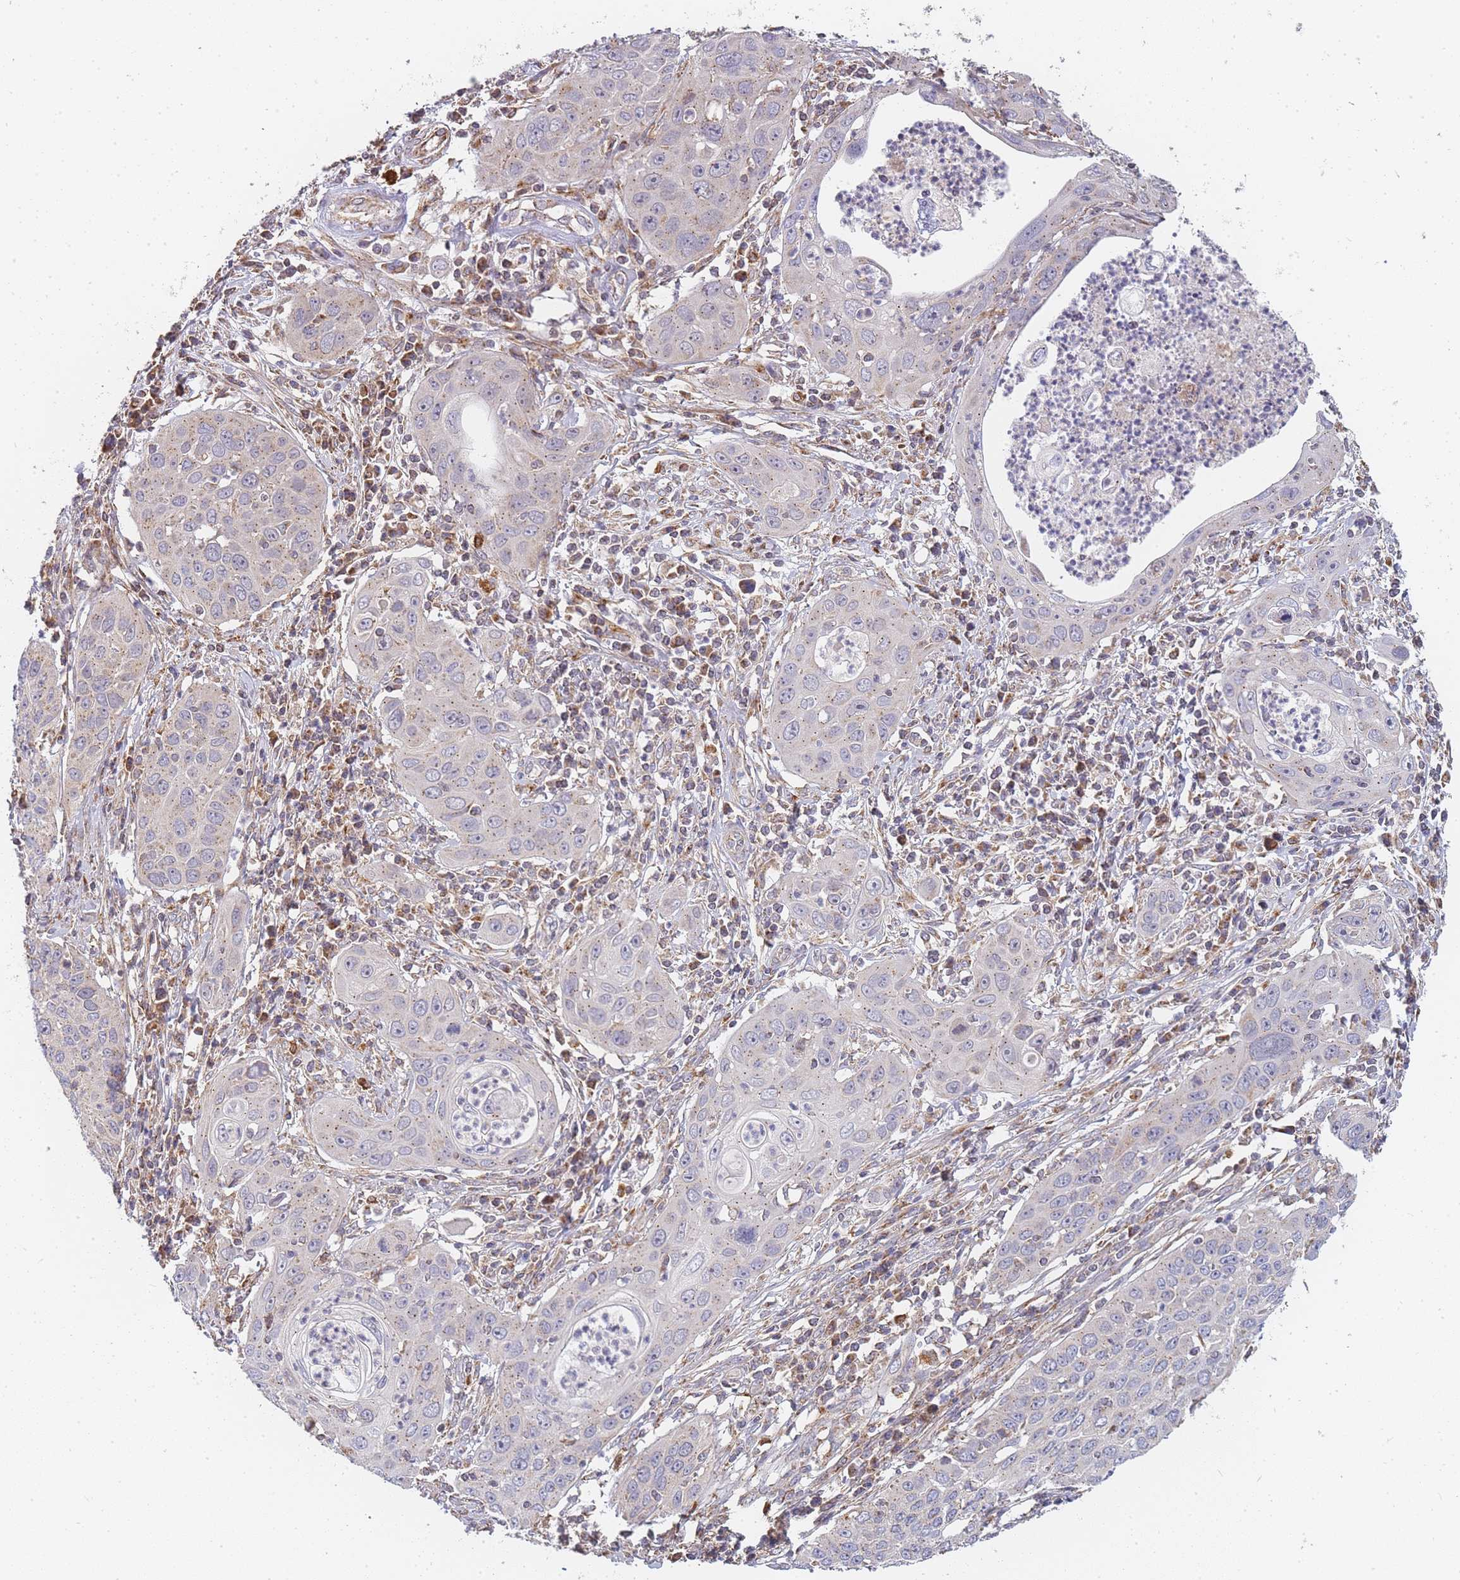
{"staining": {"intensity": "weak", "quantity": "<25%", "location": "cytoplasmic/membranous"}, "tissue": "cervical cancer", "cell_type": "Tumor cells", "image_type": "cancer", "snomed": [{"axis": "morphology", "description": "Squamous cell carcinoma, NOS"}, {"axis": "topography", "description": "Cervix"}], "caption": "Image shows no significant protein staining in tumor cells of cervical cancer (squamous cell carcinoma).", "gene": "ADCY9", "patient": {"sex": "female", "age": 36}}